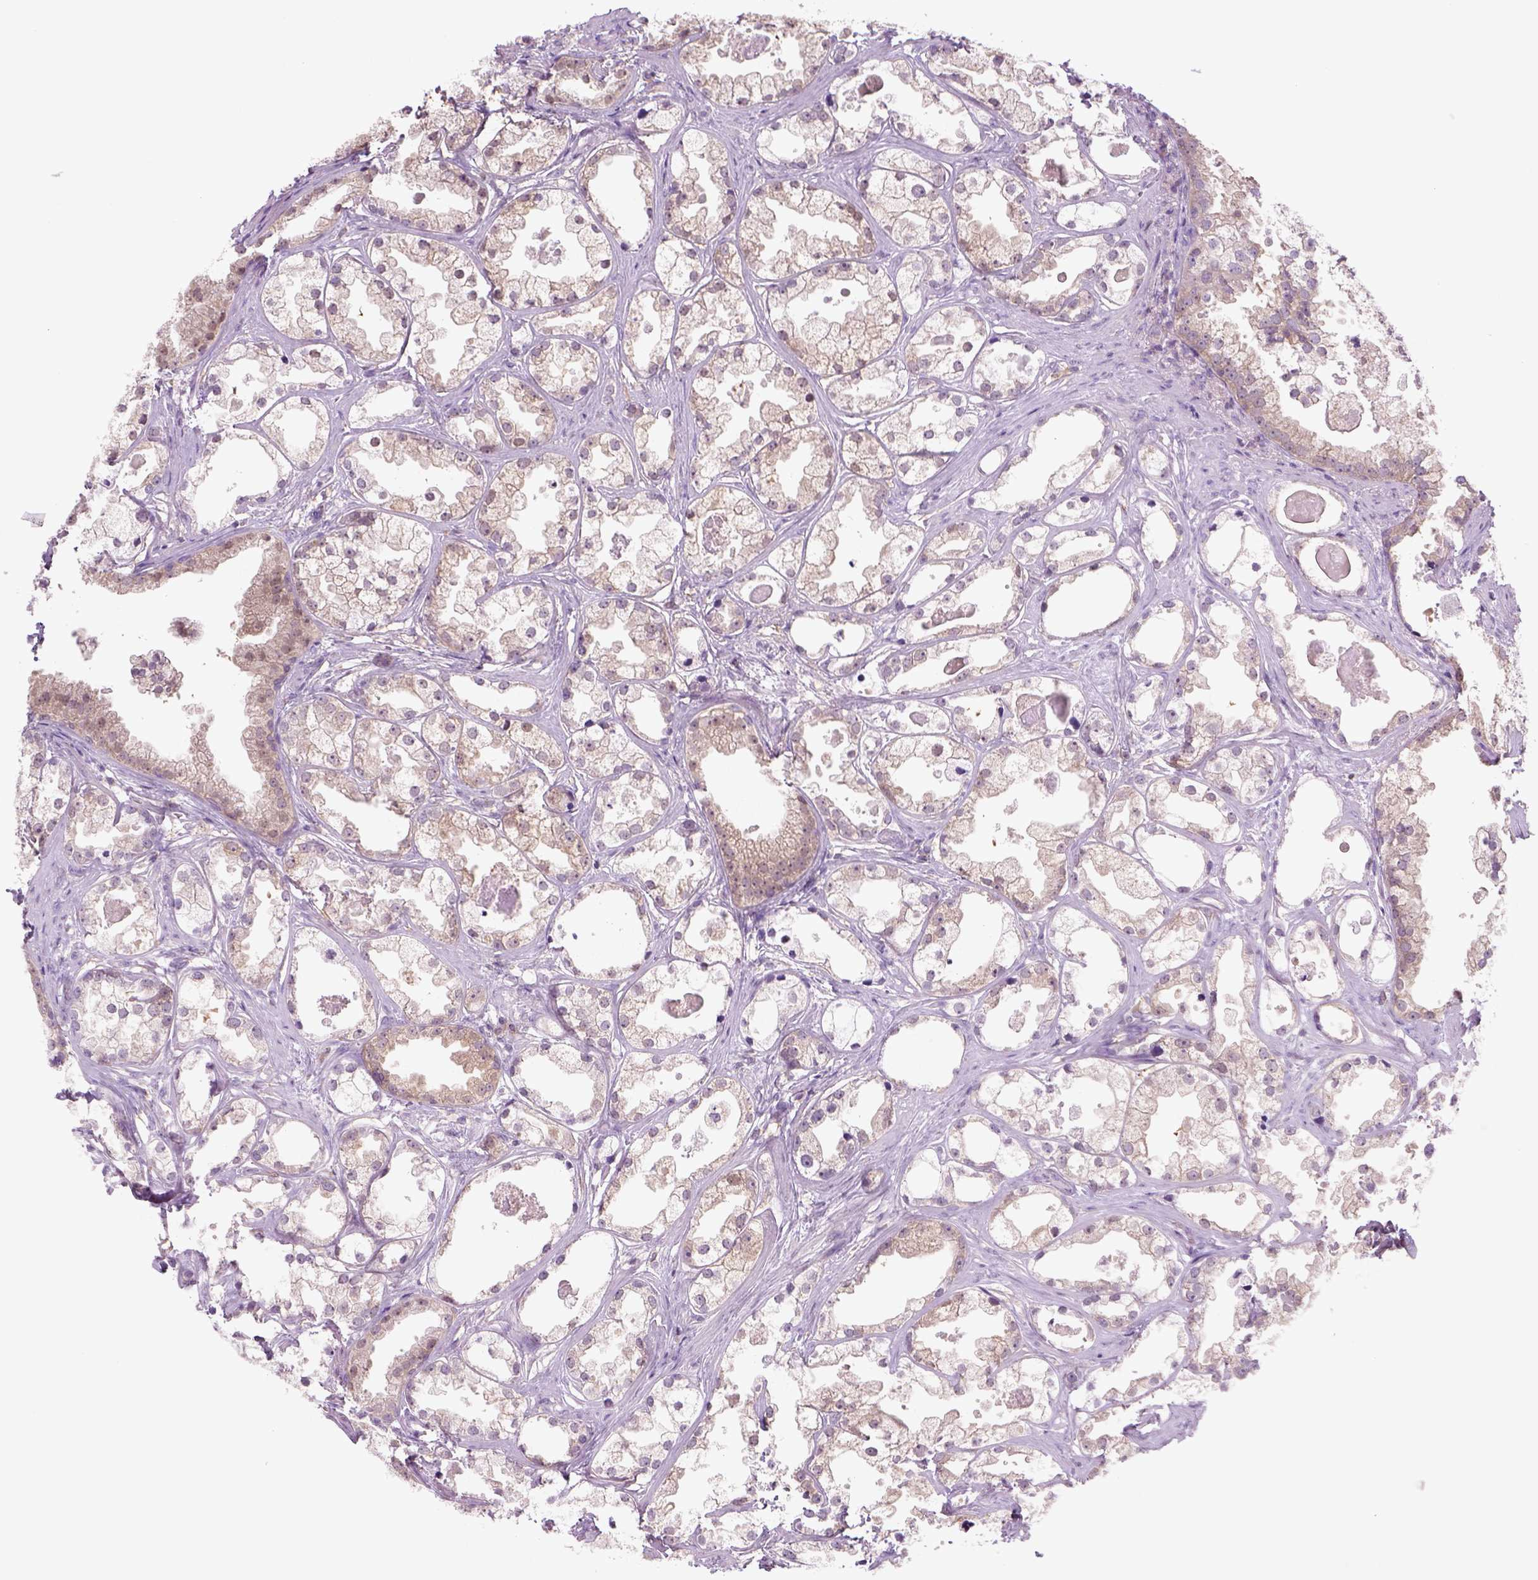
{"staining": {"intensity": "weak", "quantity": ">75%", "location": "cytoplasmic/membranous"}, "tissue": "prostate cancer", "cell_type": "Tumor cells", "image_type": "cancer", "snomed": [{"axis": "morphology", "description": "Adenocarcinoma, Low grade"}, {"axis": "topography", "description": "Prostate"}], "caption": "This histopathology image displays immunohistochemistry (IHC) staining of low-grade adenocarcinoma (prostate), with low weak cytoplasmic/membranous expression in approximately >75% of tumor cells.", "gene": "GOT1", "patient": {"sex": "male", "age": 65}}